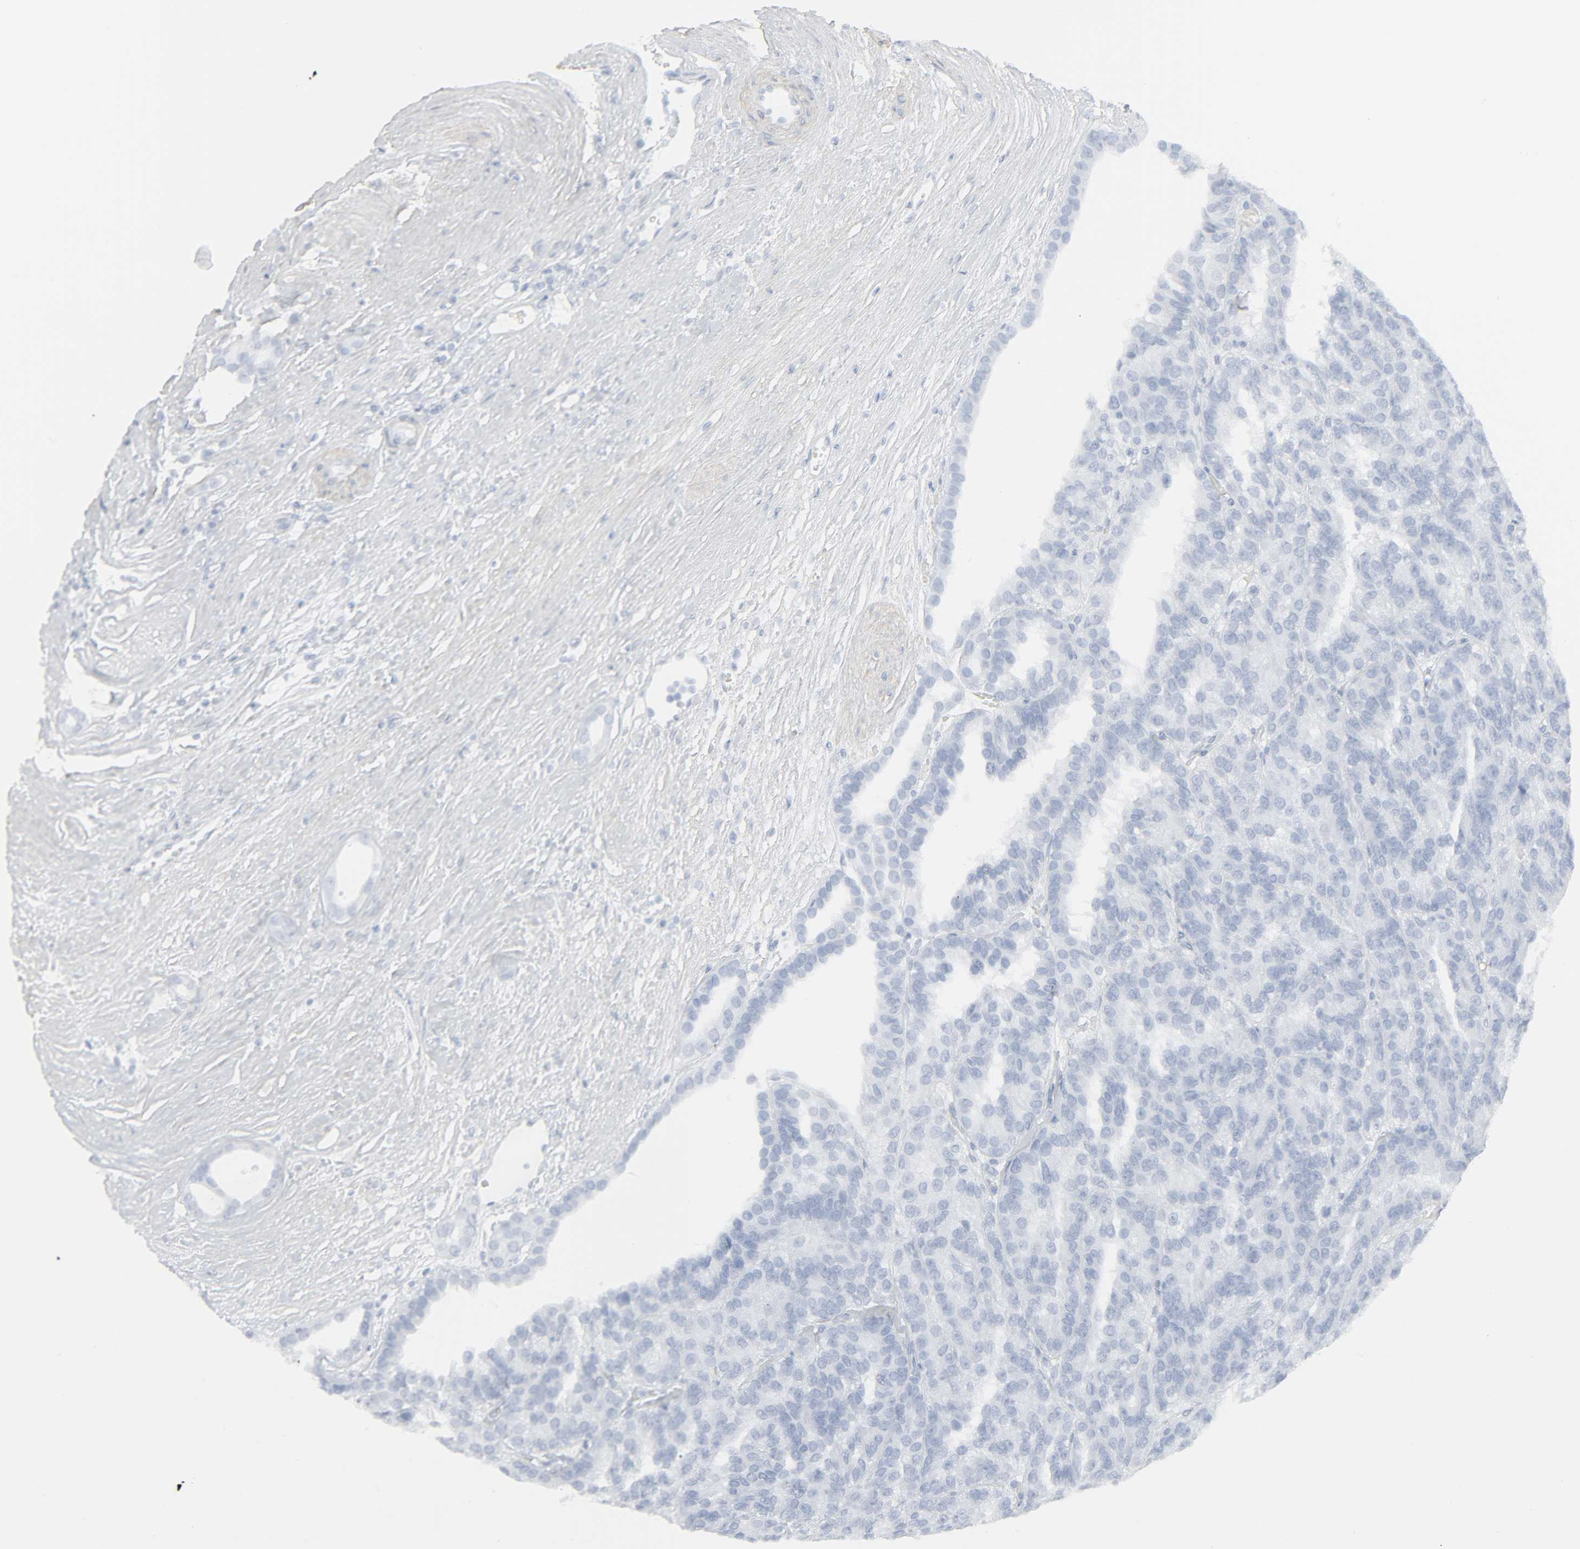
{"staining": {"intensity": "negative", "quantity": "none", "location": "none"}, "tissue": "renal cancer", "cell_type": "Tumor cells", "image_type": "cancer", "snomed": [{"axis": "morphology", "description": "Adenocarcinoma, NOS"}, {"axis": "topography", "description": "Kidney"}], "caption": "Tumor cells are negative for protein expression in human renal cancer.", "gene": "ZBTB16", "patient": {"sex": "male", "age": 46}}